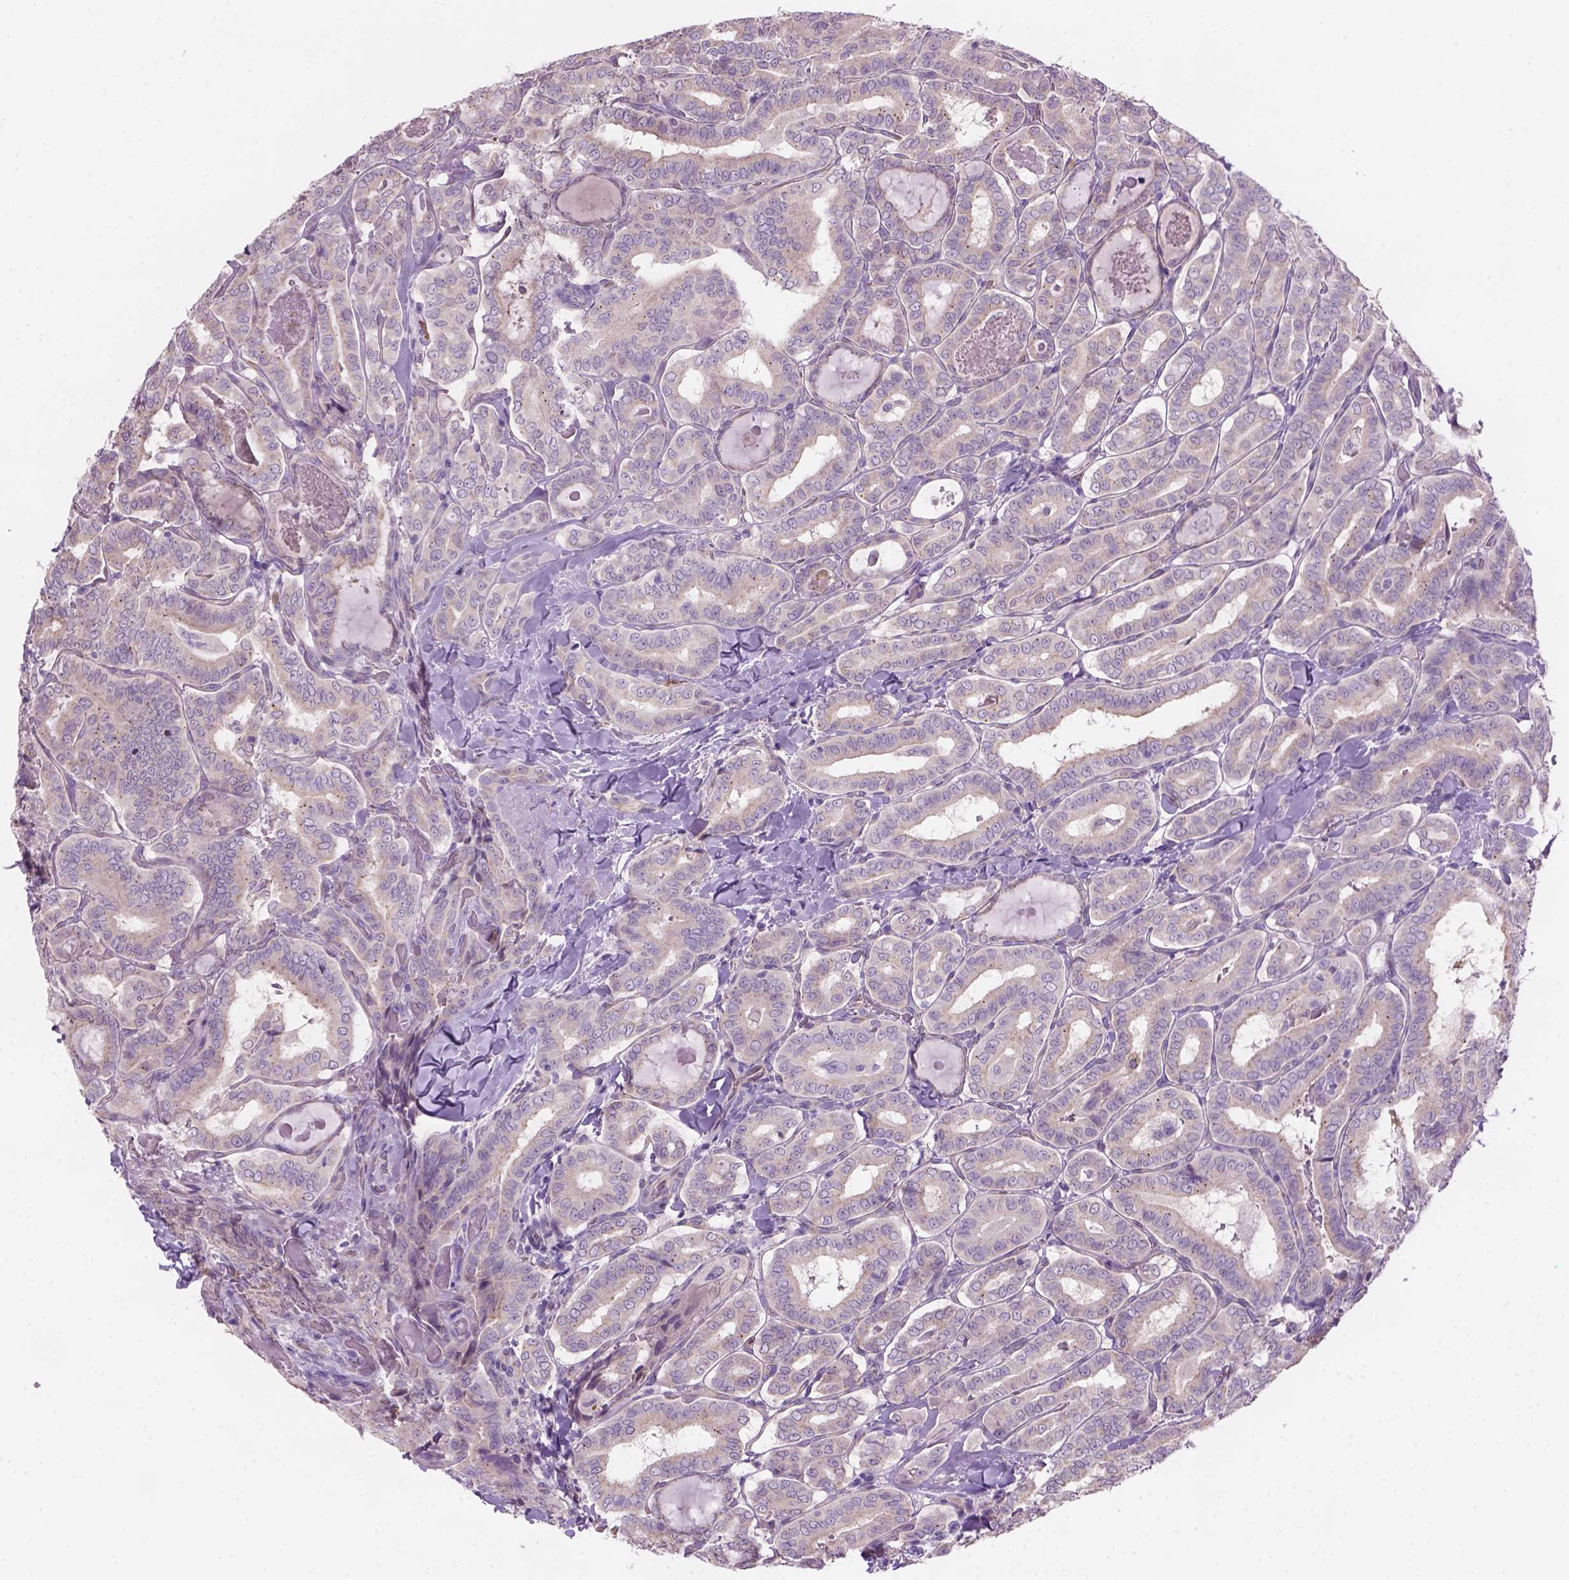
{"staining": {"intensity": "negative", "quantity": "none", "location": "none"}, "tissue": "thyroid cancer", "cell_type": "Tumor cells", "image_type": "cancer", "snomed": [{"axis": "morphology", "description": "Papillary adenocarcinoma, NOS"}, {"axis": "morphology", "description": "Papillary adenoma metastatic"}, {"axis": "topography", "description": "Thyroid gland"}], "caption": "DAB (3,3'-diaminobenzidine) immunohistochemical staining of thyroid cancer (papillary adenocarcinoma) exhibits no significant expression in tumor cells.", "gene": "CD84", "patient": {"sex": "female", "age": 50}}